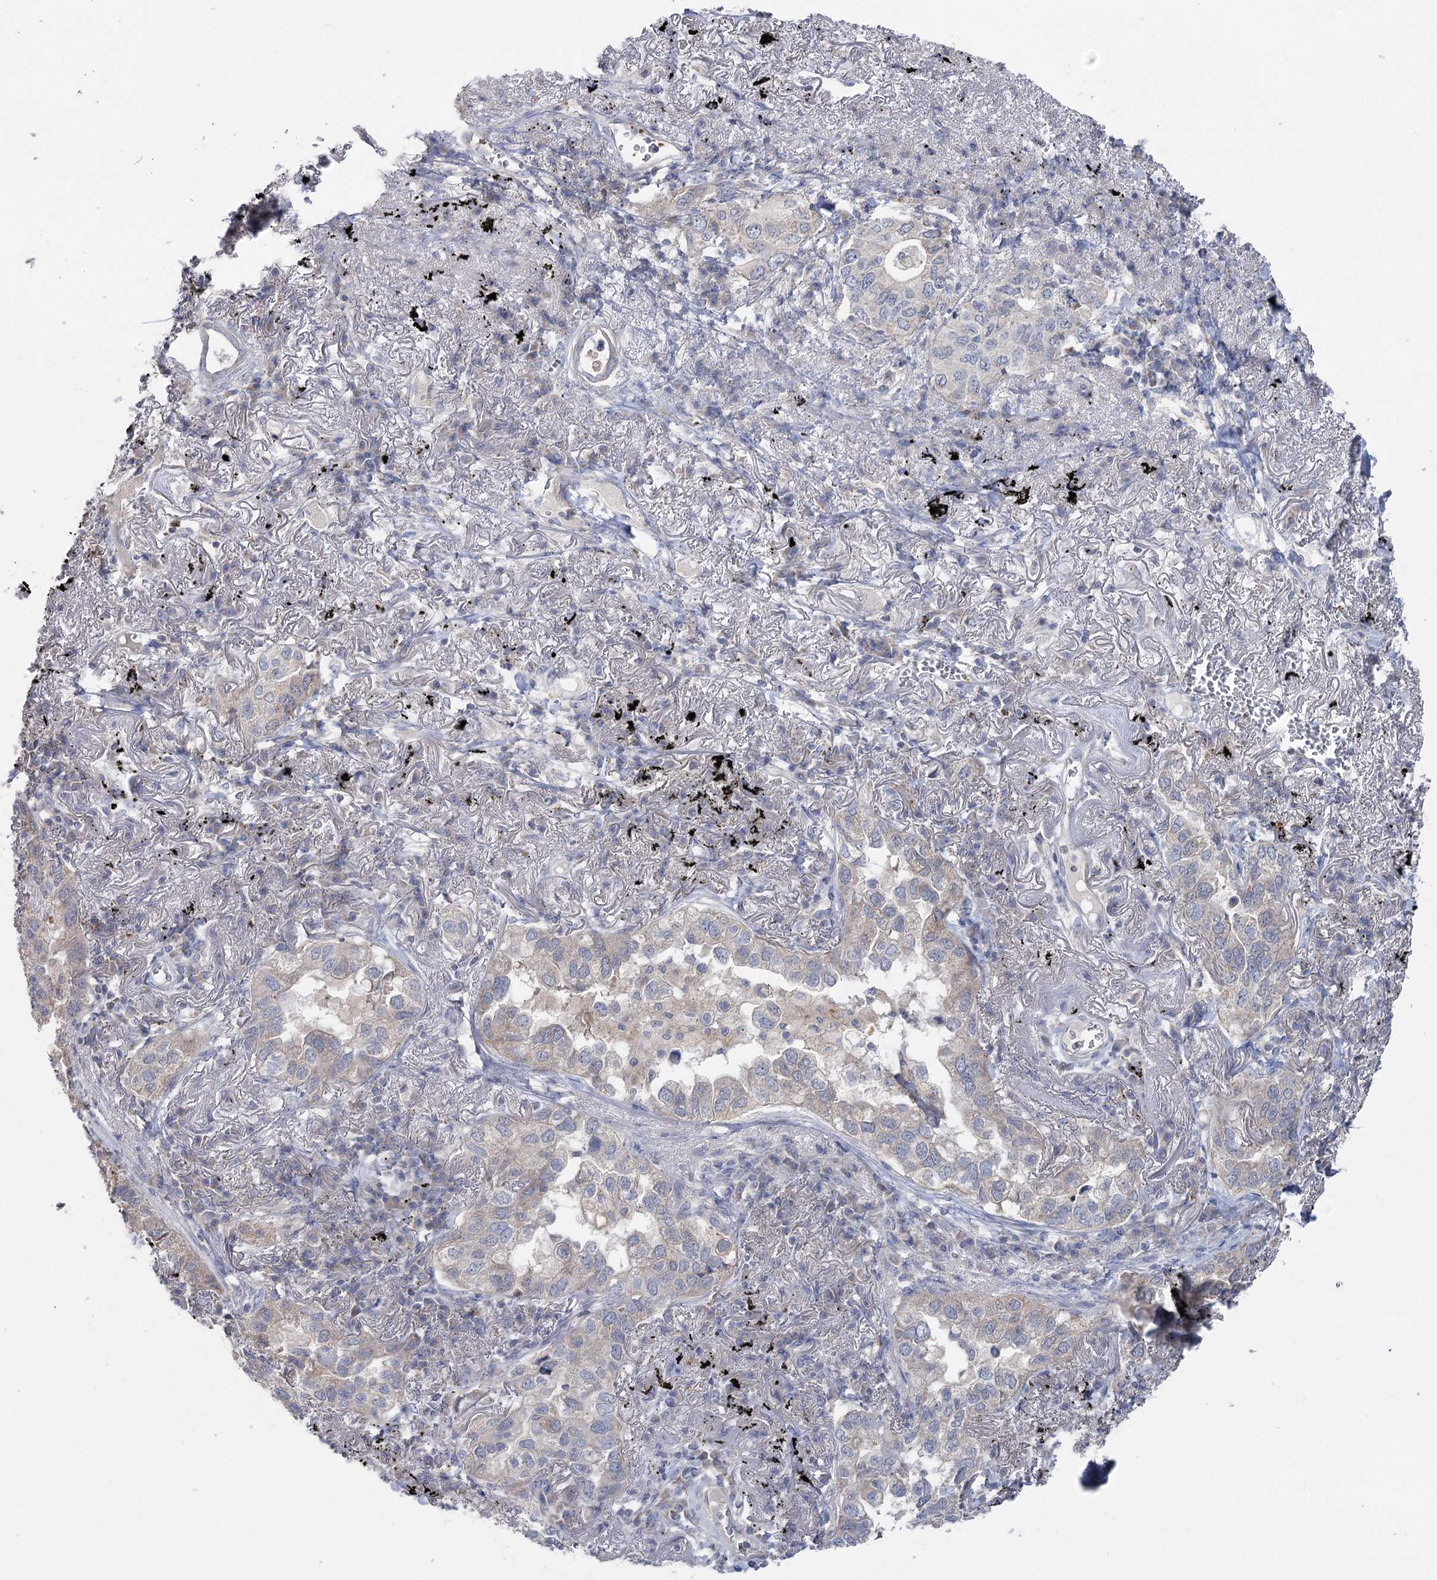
{"staining": {"intensity": "weak", "quantity": "<25%", "location": "cytoplasmic/membranous"}, "tissue": "lung cancer", "cell_type": "Tumor cells", "image_type": "cancer", "snomed": [{"axis": "morphology", "description": "Adenocarcinoma, NOS"}, {"axis": "topography", "description": "Lung"}], "caption": "High power microscopy photomicrograph of an immunohistochemistry (IHC) photomicrograph of lung cancer, revealing no significant staining in tumor cells.", "gene": "TMEM187", "patient": {"sex": "male", "age": 65}}